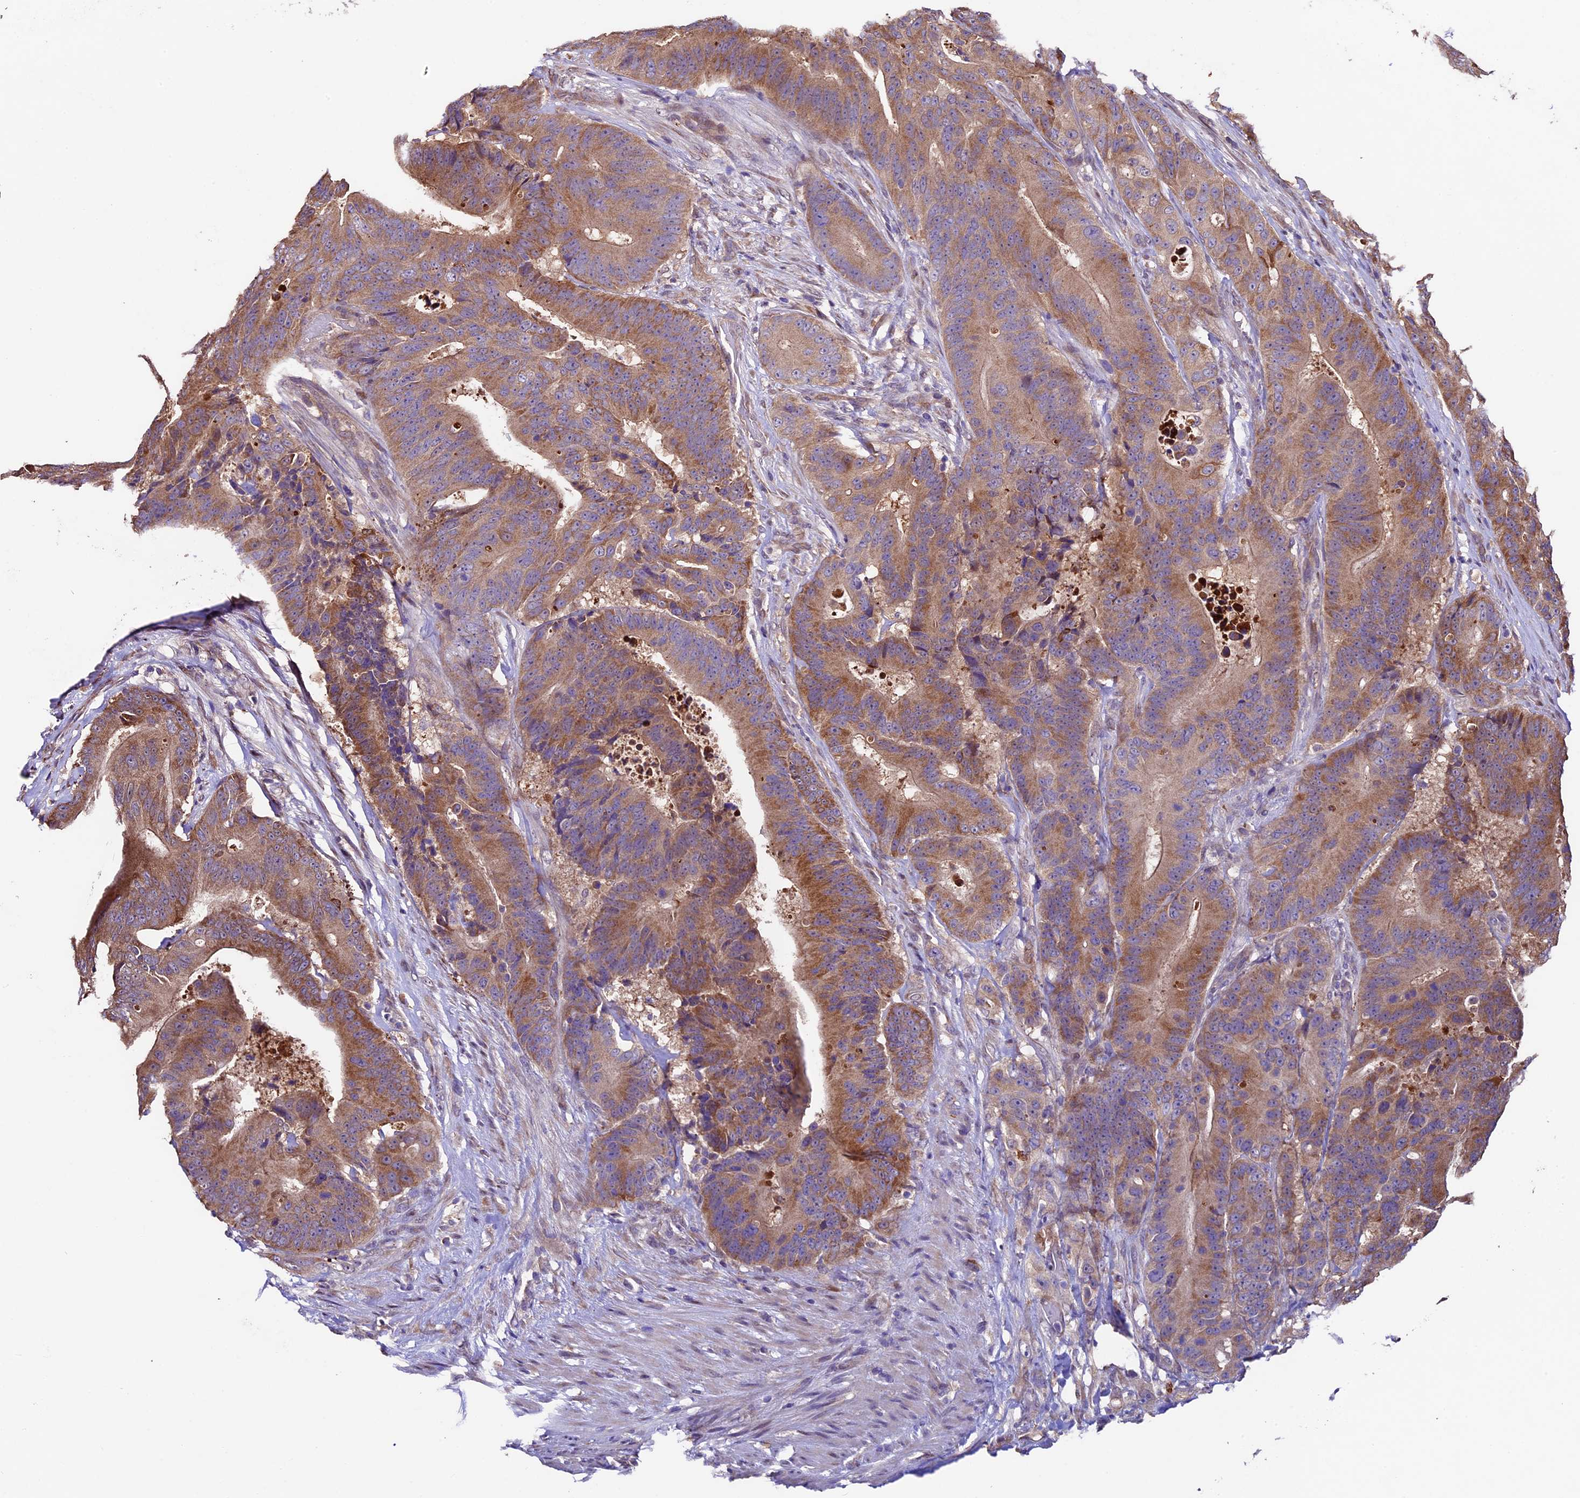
{"staining": {"intensity": "moderate", "quantity": ">75%", "location": "cytoplasmic/membranous"}, "tissue": "colorectal cancer", "cell_type": "Tumor cells", "image_type": "cancer", "snomed": [{"axis": "morphology", "description": "Adenocarcinoma, NOS"}, {"axis": "topography", "description": "Colon"}], "caption": "Immunohistochemistry (DAB) staining of colorectal cancer demonstrates moderate cytoplasmic/membranous protein positivity in approximately >75% of tumor cells. Ihc stains the protein of interest in brown and the nuclei are stained blue.", "gene": "SBNO2", "patient": {"sex": "male", "age": 83}}